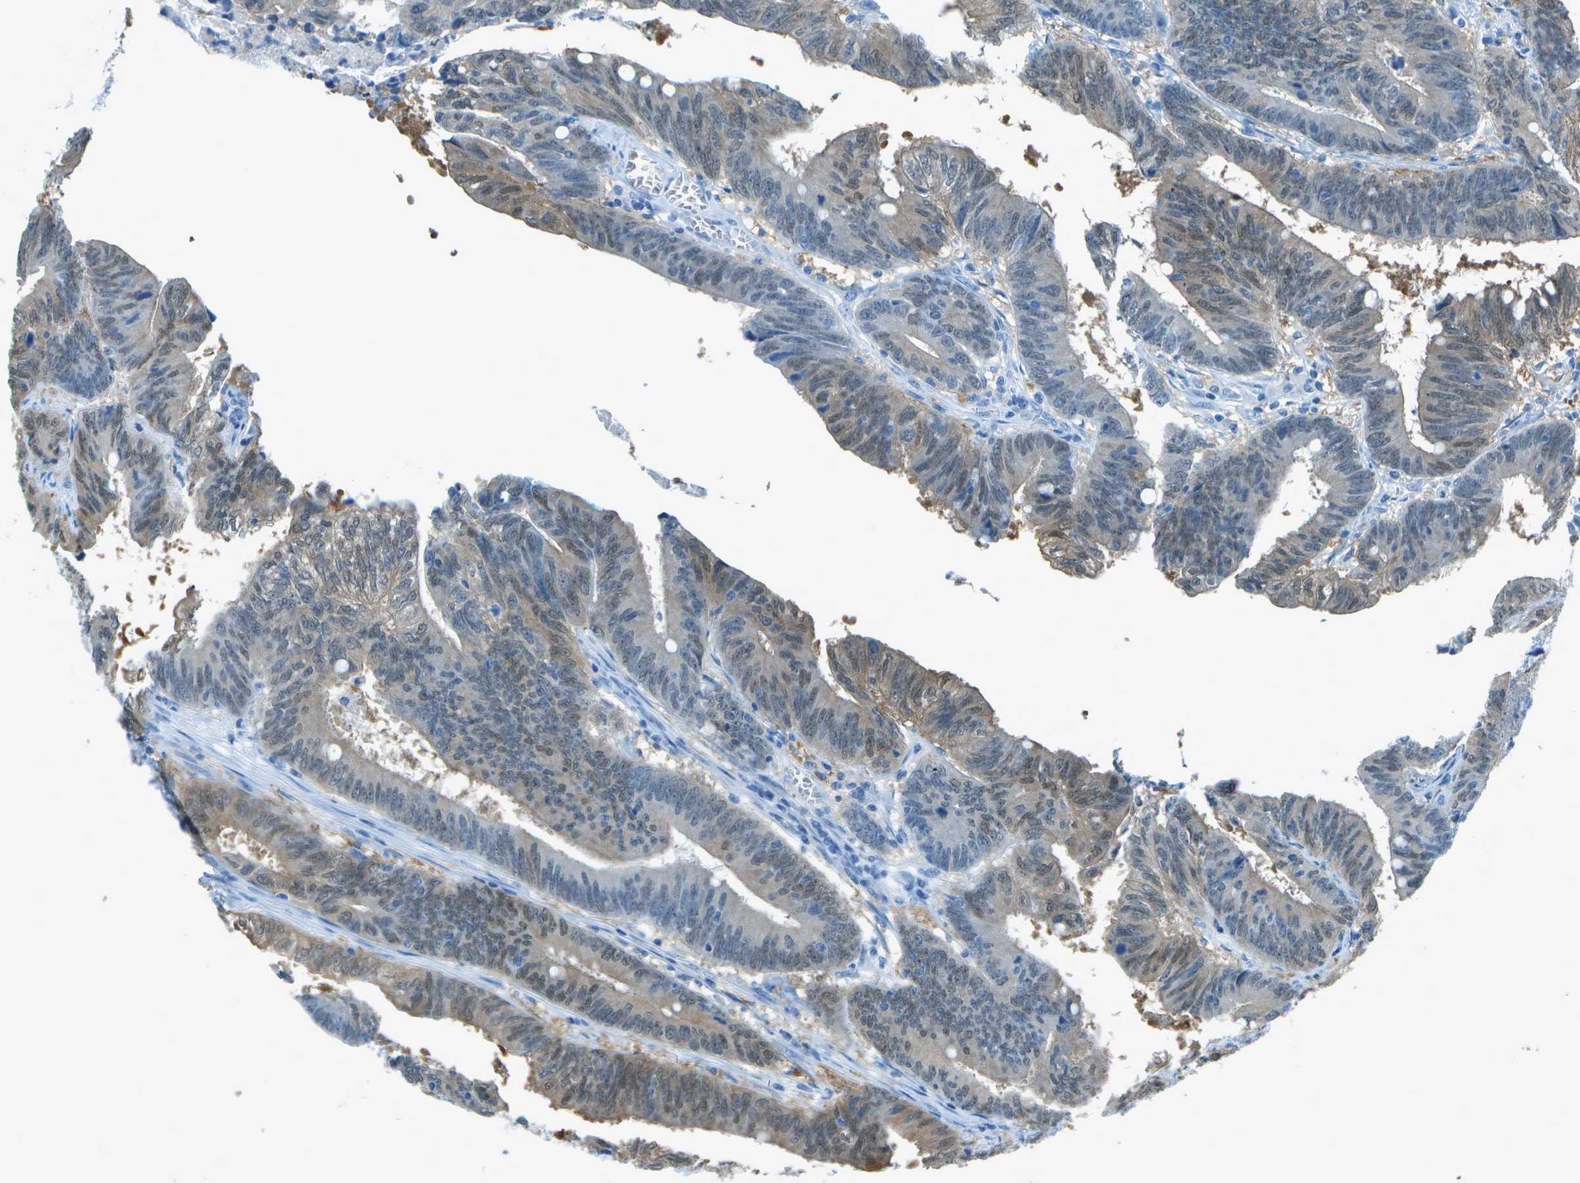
{"staining": {"intensity": "weak", "quantity": "25%-75%", "location": "cytoplasmic/membranous,nuclear"}, "tissue": "colorectal cancer", "cell_type": "Tumor cells", "image_type": "cancer", "snomed": [{"axis": "morphology", "description": "Adenocarcinoma, NOS"}, {"axis": "topography", "description": "Colon"}], "caption": "Tumor cells demonstrate low levels of weak cytoplasmic/membranous and nuclear positivity in about 25%-75% of cells in human adenocarcinoma (colorectal). (DAB (3,3'-diaminobenzidine) IHC, brown staining for protein, blue staining for nuclei).", "gene": "ASL", "patient": {"sex": "male", "age": 45}}